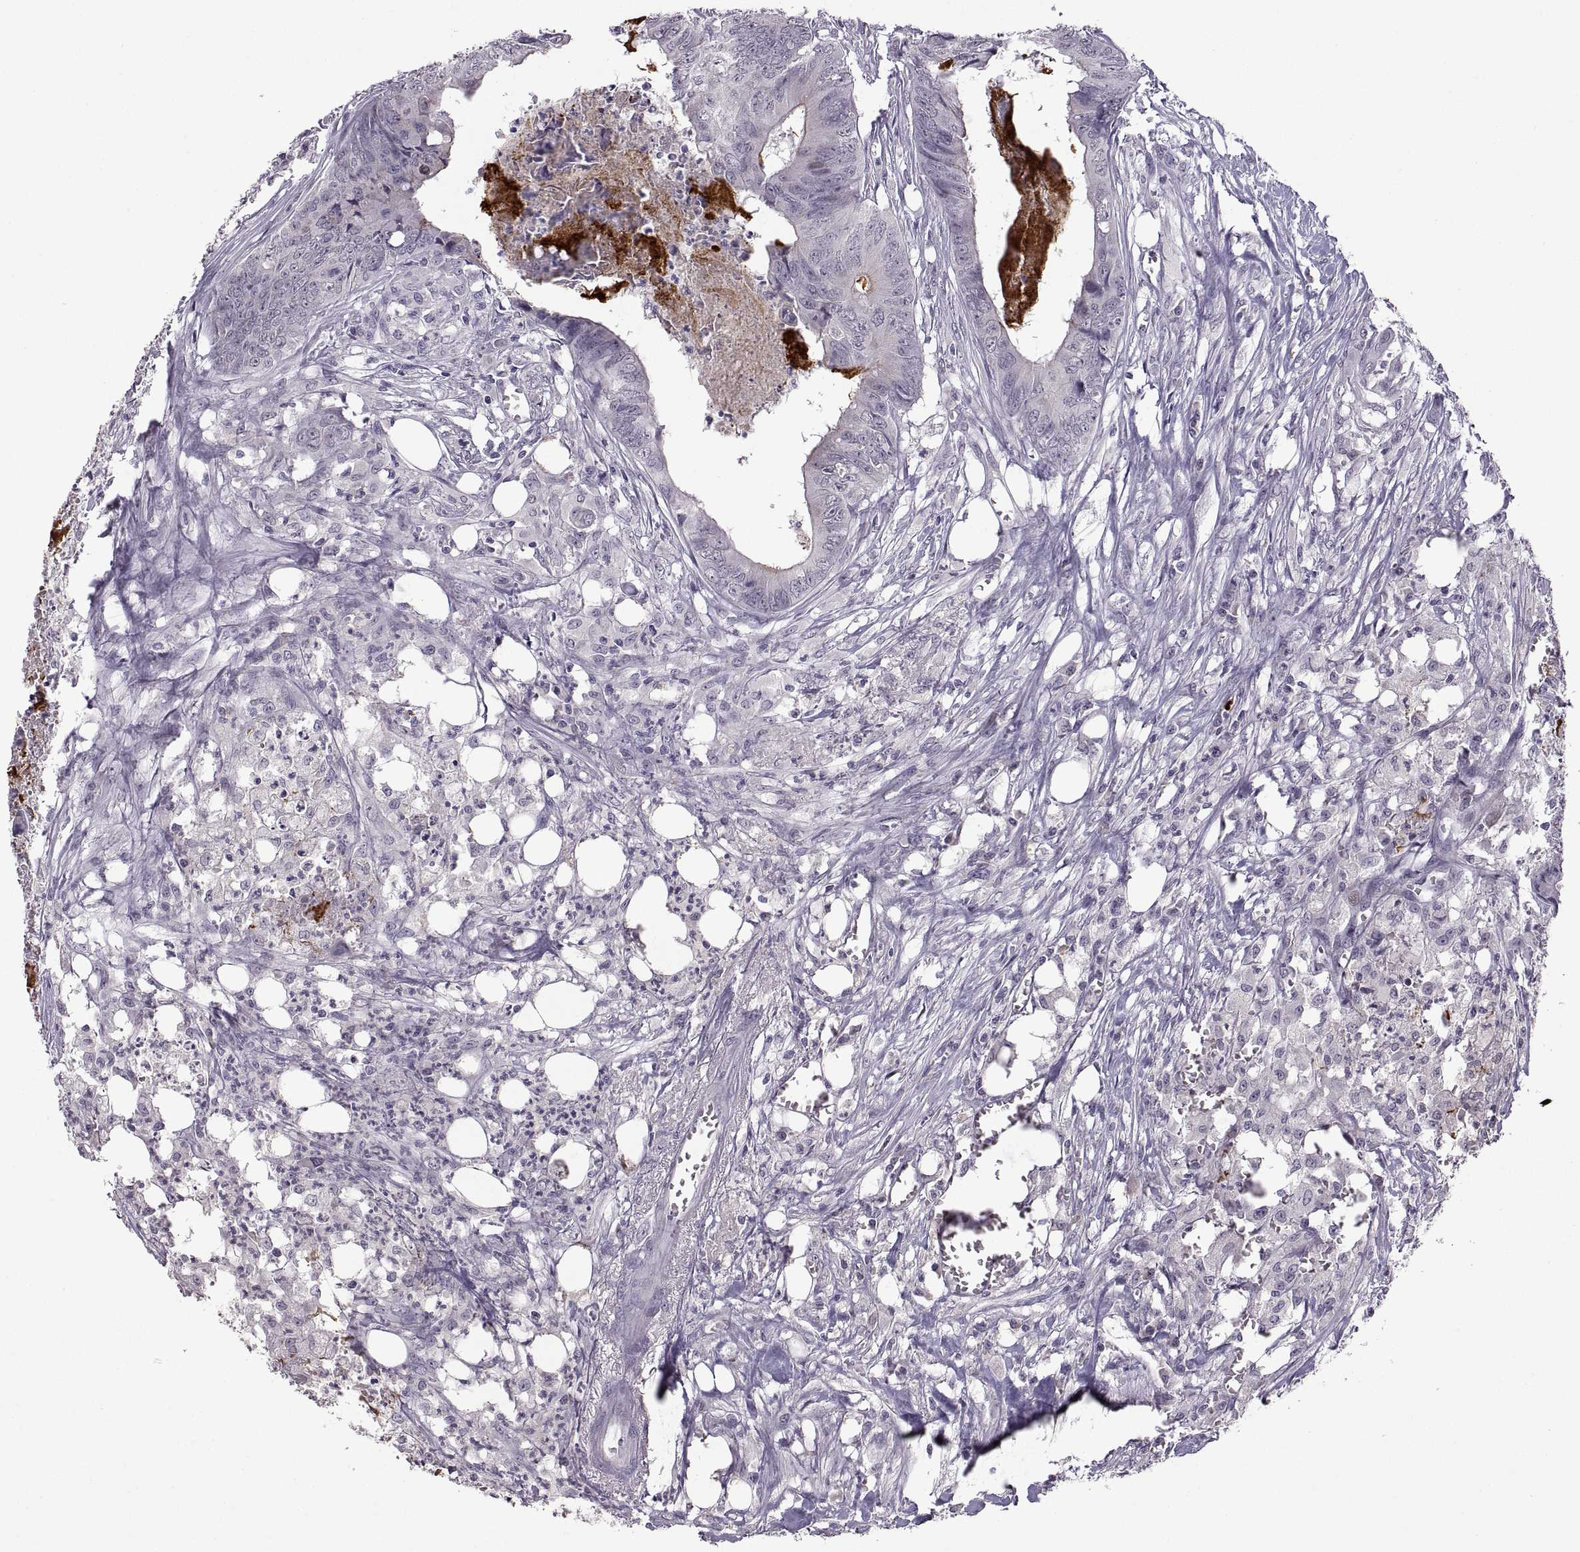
{"staining": {"intensity": "negative", "quantity": "none", "location": "none"}, "tissue": "colorectal cancer", "cell_type": "Tumor cells", "image_type": "cancer", "snomed": [{"axis": "morphology", "description": "Adenocarcinoma, NOS"}, {"axis": "topography", "description": "Colon"}], "caption": "IHC of colorectal cancer (adenocarcinoma) demonstrates no expression in tumor cells.", "gene": "NEK2", "patient": {"sex": "male", "age": 84}}